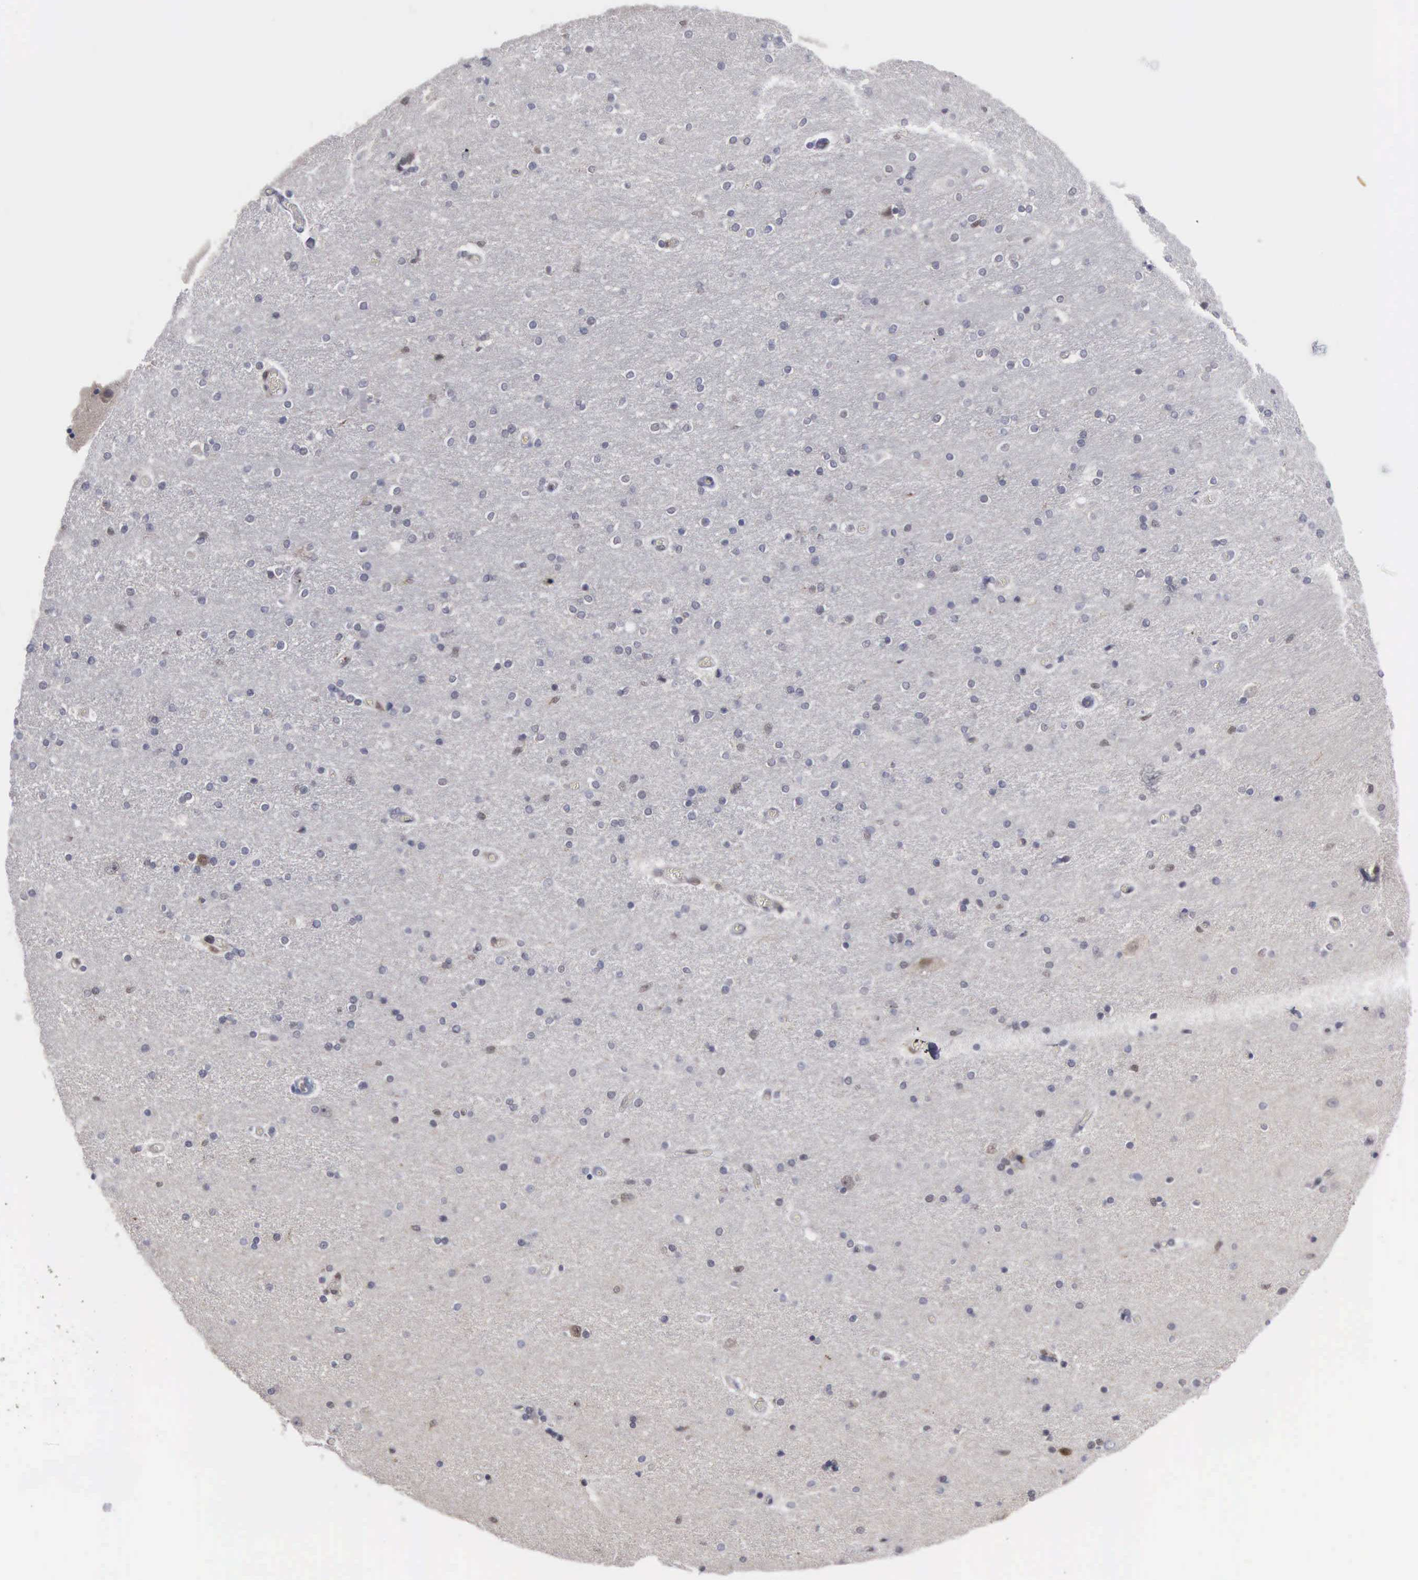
{"staining": {"intensity": "weak", "quantity": "<25%", "location": "nuclear"}, "tissue": "hippocampus", "cell_type": "Glial cells", "image_type": "normal", "snomed": [{"axis": "morphology", "description": "Normal tissue, NOS"}, {"axis": "topography", "description": "Hippocampus"}], "caption": "The micrograph reveals no significant staining in glial cells of hippocampus.", "gene": "TRMT5", "patient": {"sex": "female", "age": 54}}